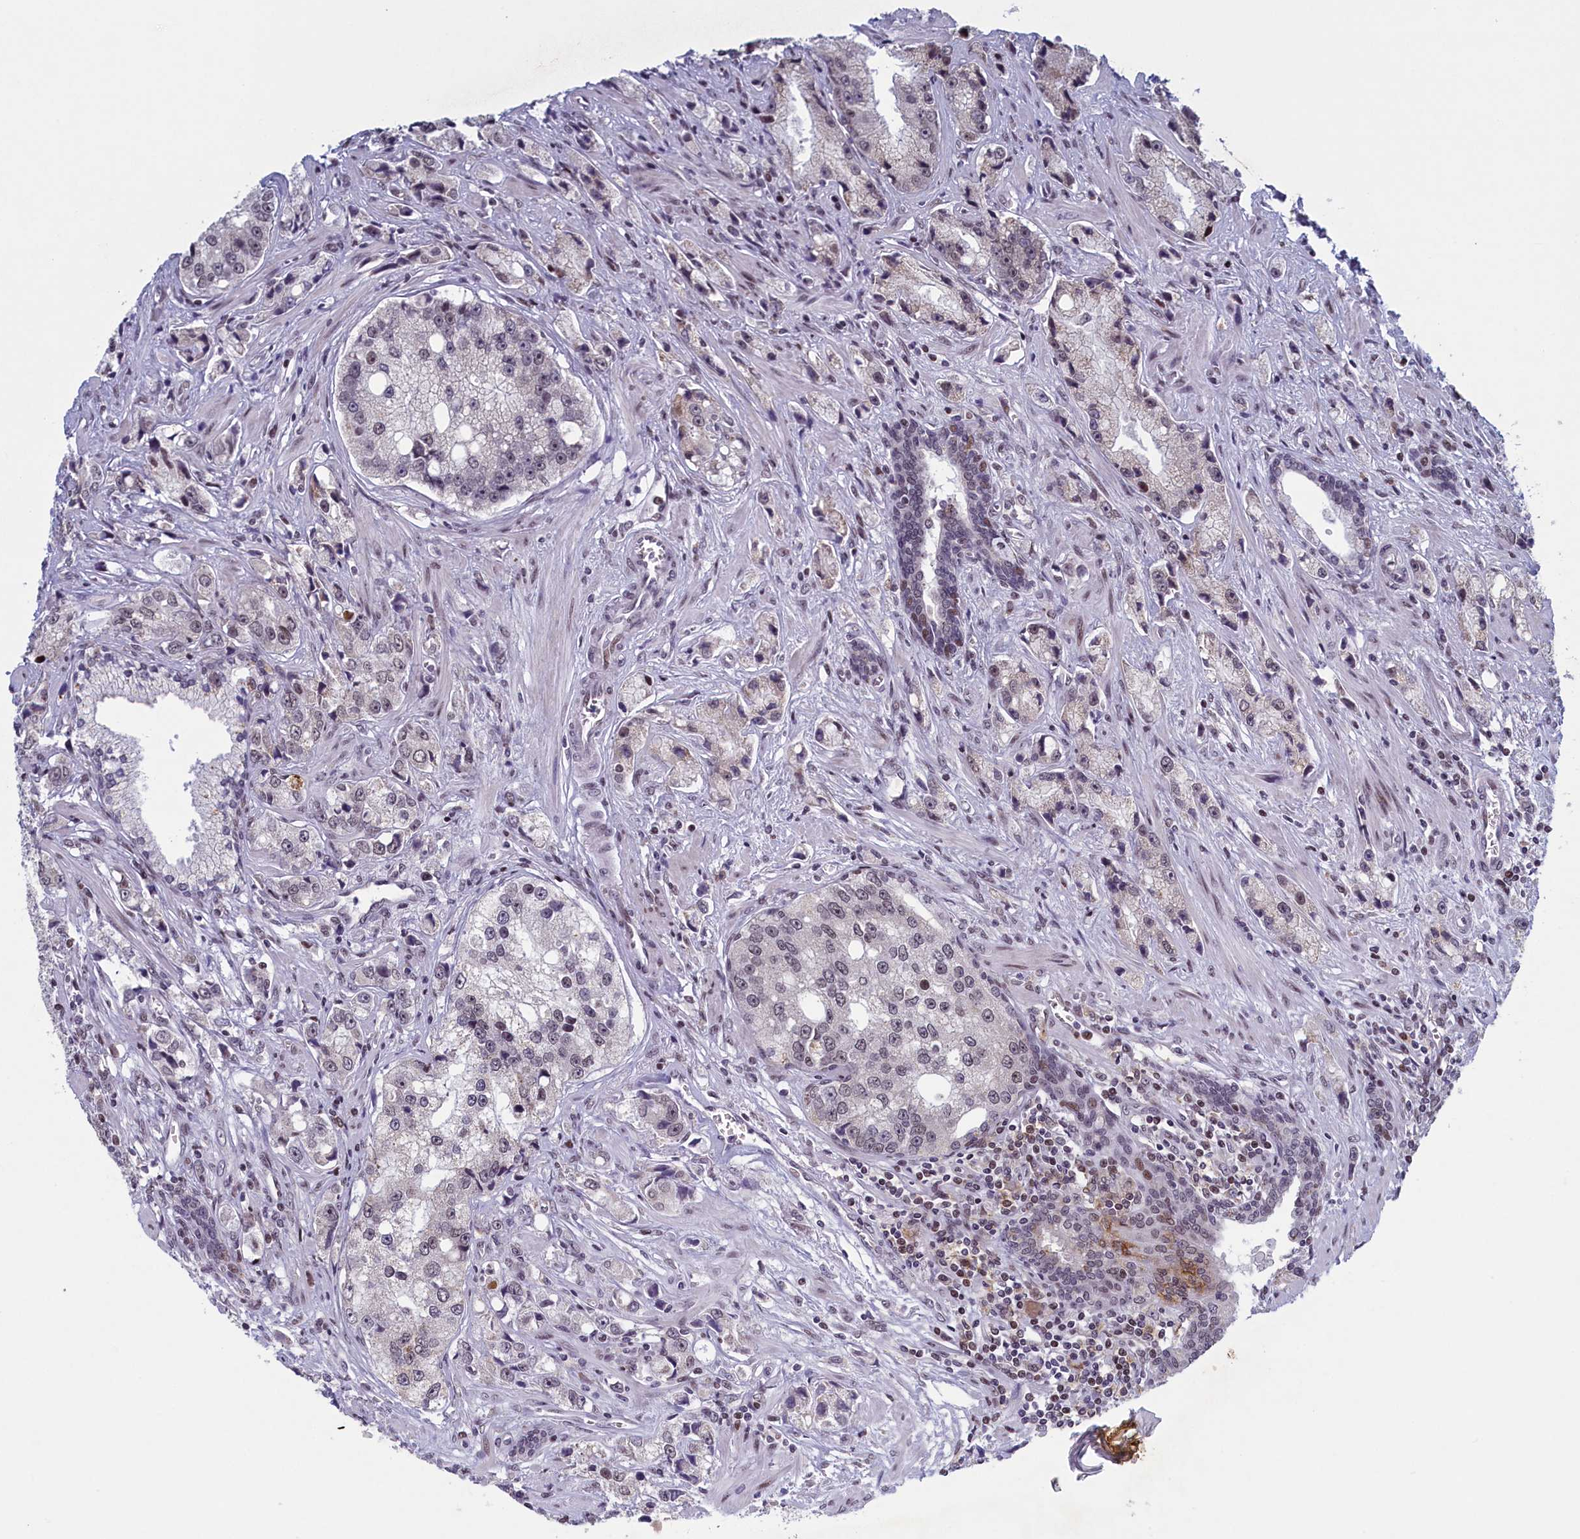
{"staining": {"intensity": "weak", "quantity": "<25%", "location": "nuclear"}, "tissue": "prostate cancer", "cell_type": "Tumor cells", "image_type": "cancer", "snomed": [{"axis": "morphology", "description": "Adenocarcinoma, High grade"}, {"axis": "topography", "description": "Prostate"}], "caption": "IHC histopathology image of neoplastic tissue: adenocarcinoma (high-grade) (prostate) stained with DAB exhibits no significant protein positivity in tumor cells.", "gene": "ATF7IP2", "patient": {"sex": "male", "age": 74}}